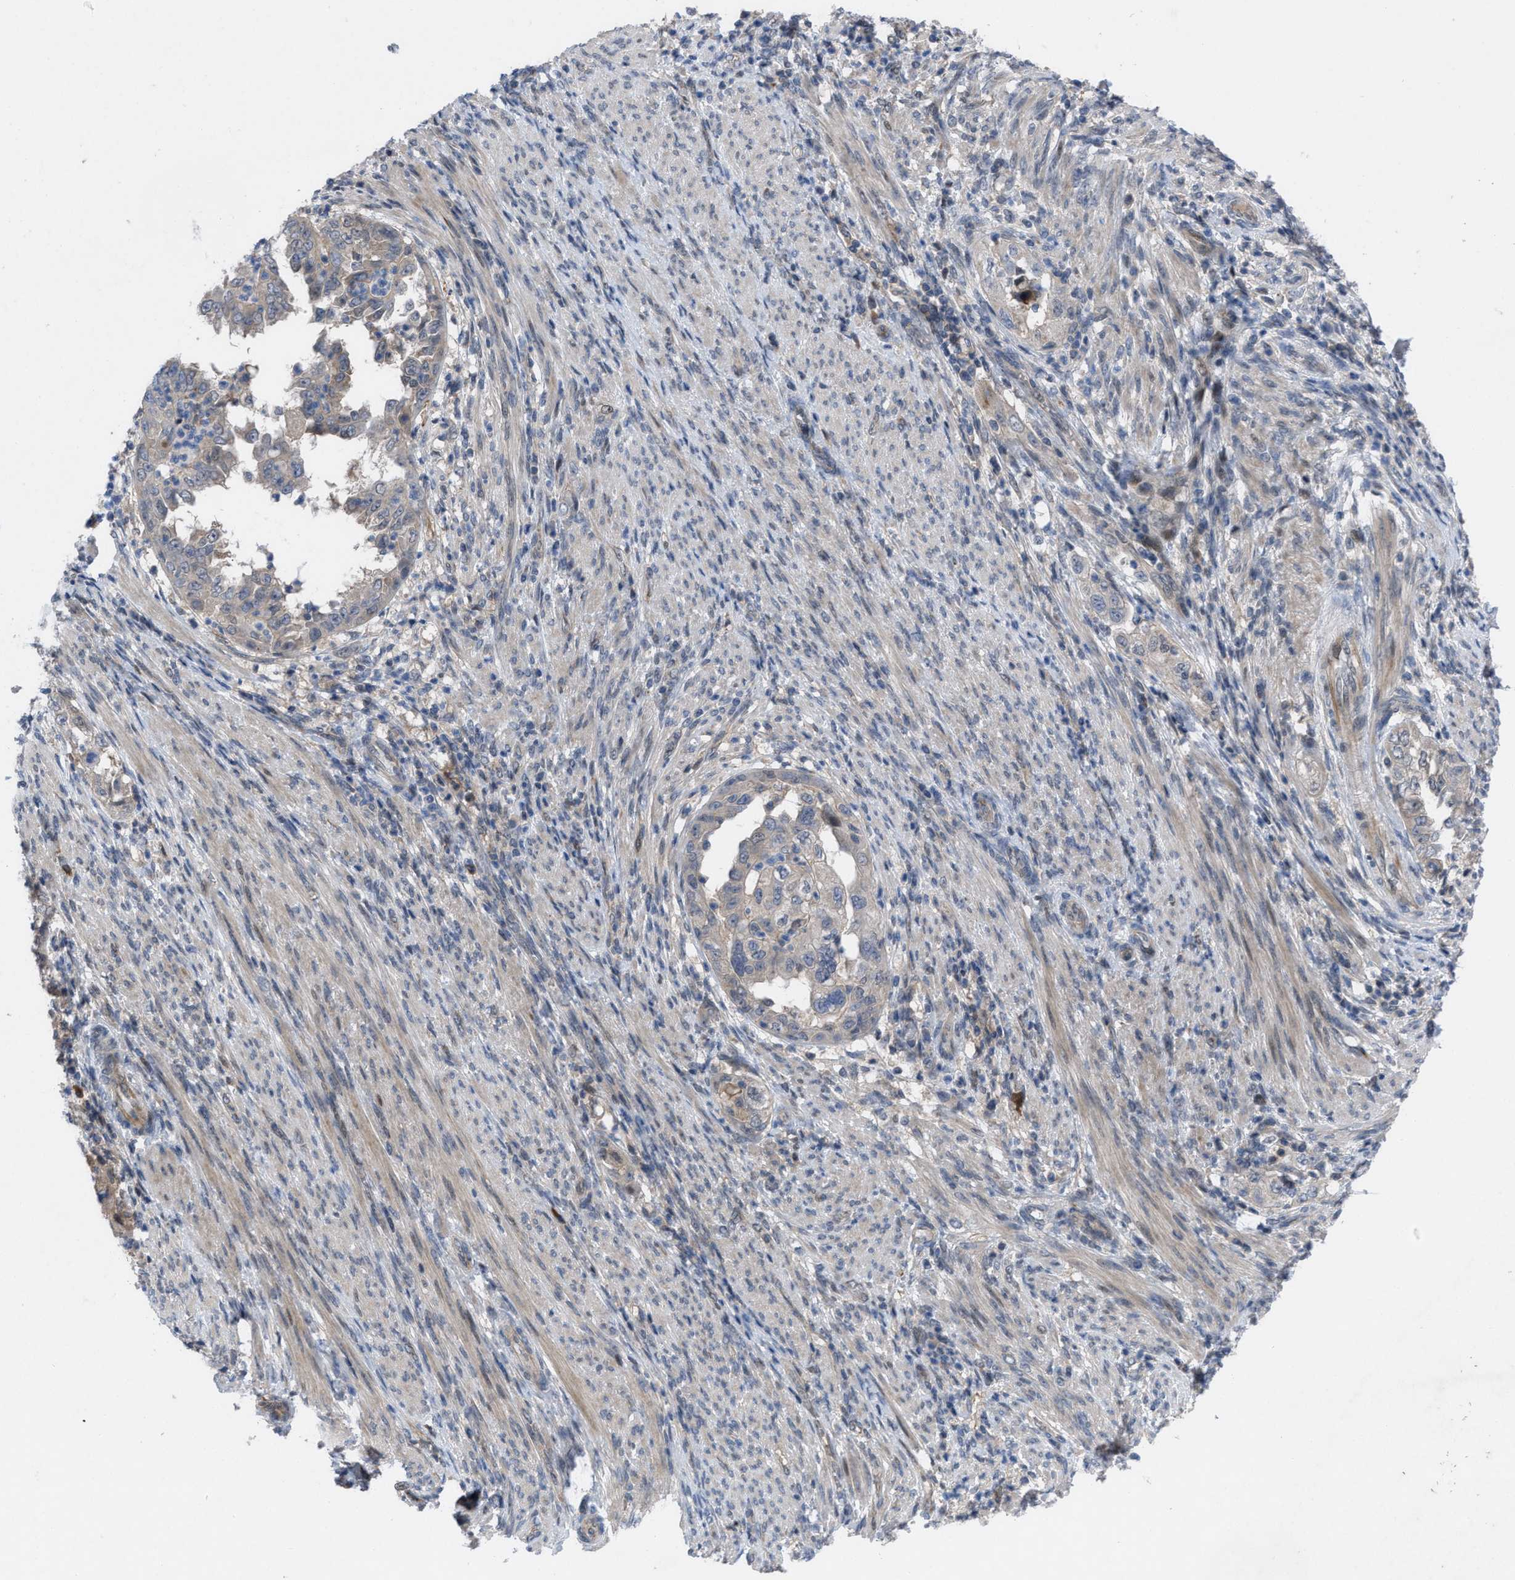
{"staining": {"intensity": "negative", "quantity": "none", "location": "none"}, "tissue": "endometrial cancer", "cell_type": "Tumor cells", "image_type": "cancer", "snomed": [{"axis": "morphology", "description": "Adenocarcinoma, NOS"}, {"axis": "topography", "description": "Endometrium"}], "caption": "DAB (3,3'-diaminobenzidine) immunohistochemical staining of adenocarcinoma (endometrial) reveals no significant expression in tumor cells.", "gene": "IL17RE", "patient": {"sex": "female", "age": 85}}